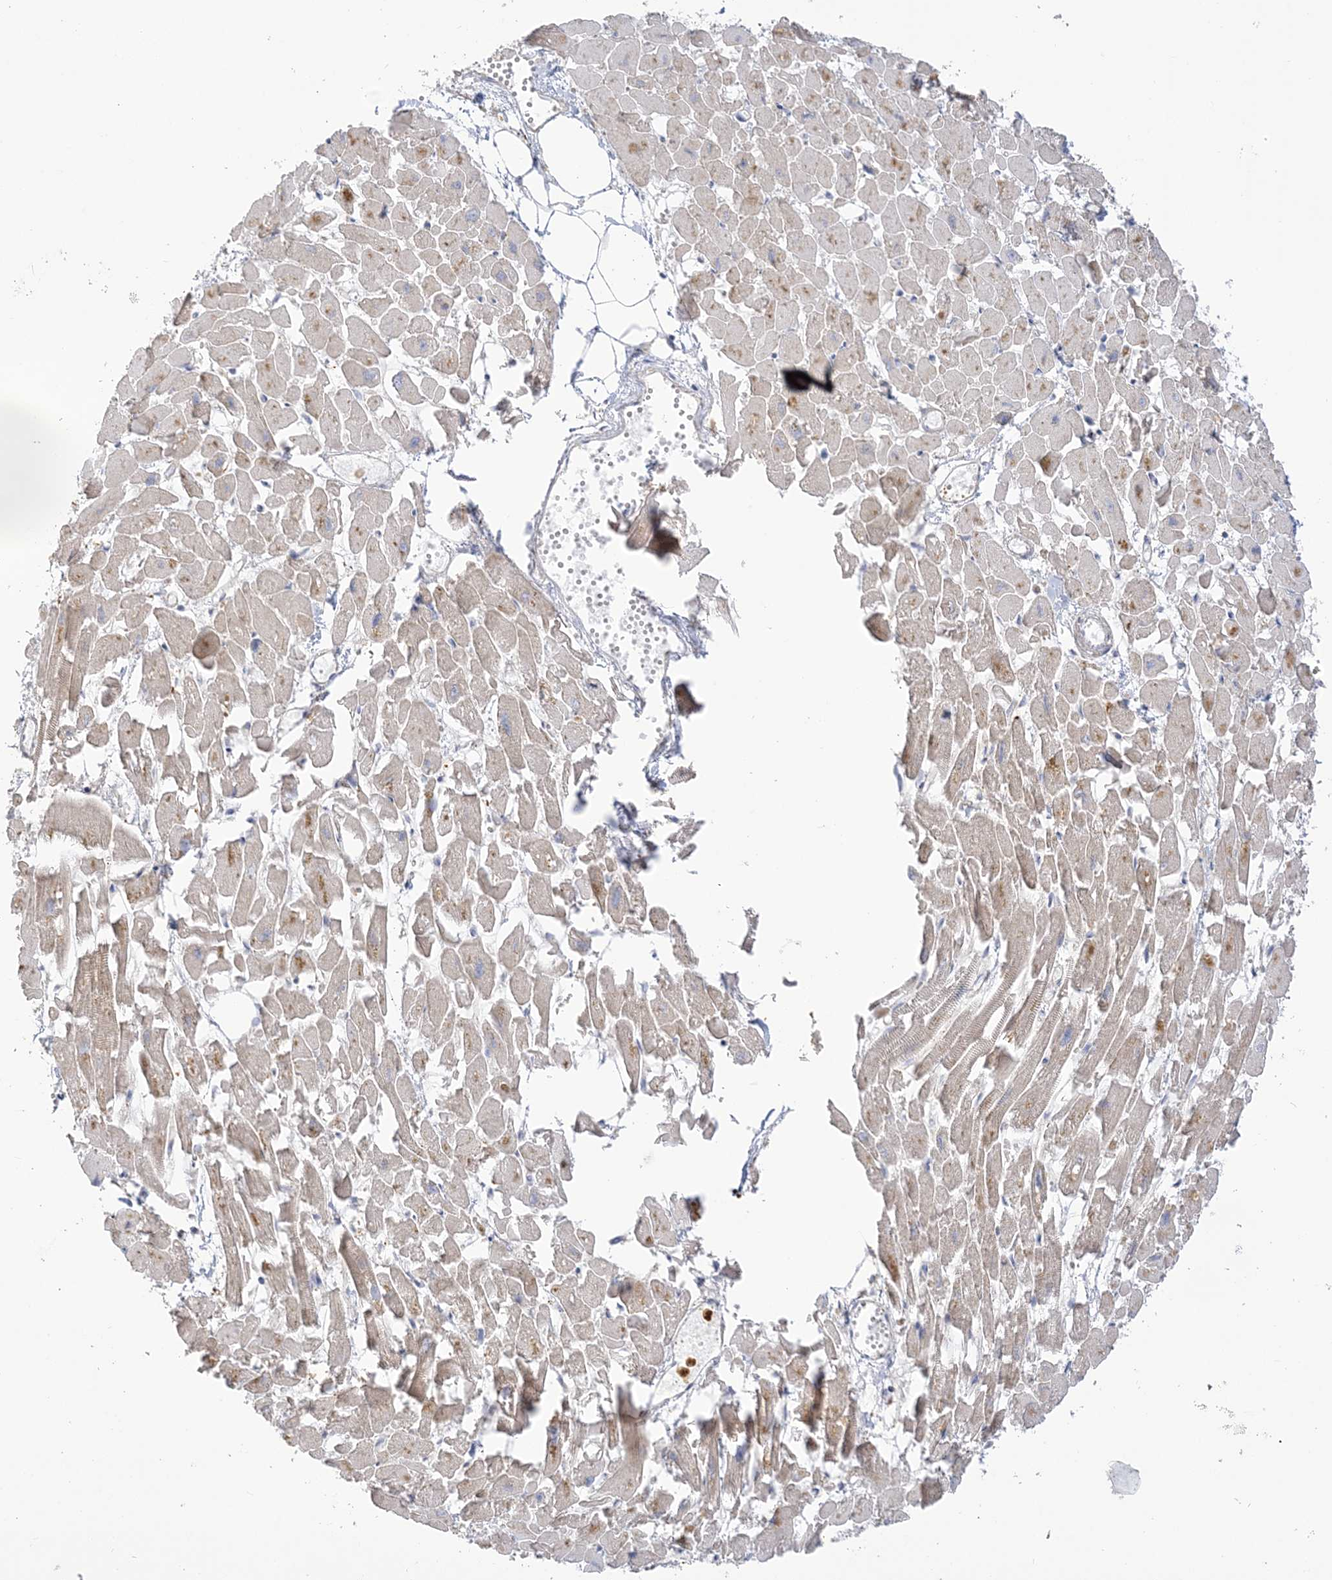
{"staining": {"intensity": "weak", "quantity": "25%-75%", "location": "cytoplasmic/membranous"}, "tissue": "heart muscle", "cell_type": "Cardiomyocytes", "image_type": "normal", "snomed": [{"axis": "morphology", "description": "Normal tissue, NOS"}, {"axis": "topography", "description": "Heart"}], "caption": "Protein staining displays weak cytoplasmic/membranous positivity in approximately 25%-75% of cardiomyocytes in normal heart muscle.", "gene": "NAF1", "patient": {"sex": "female", "age": 64}}